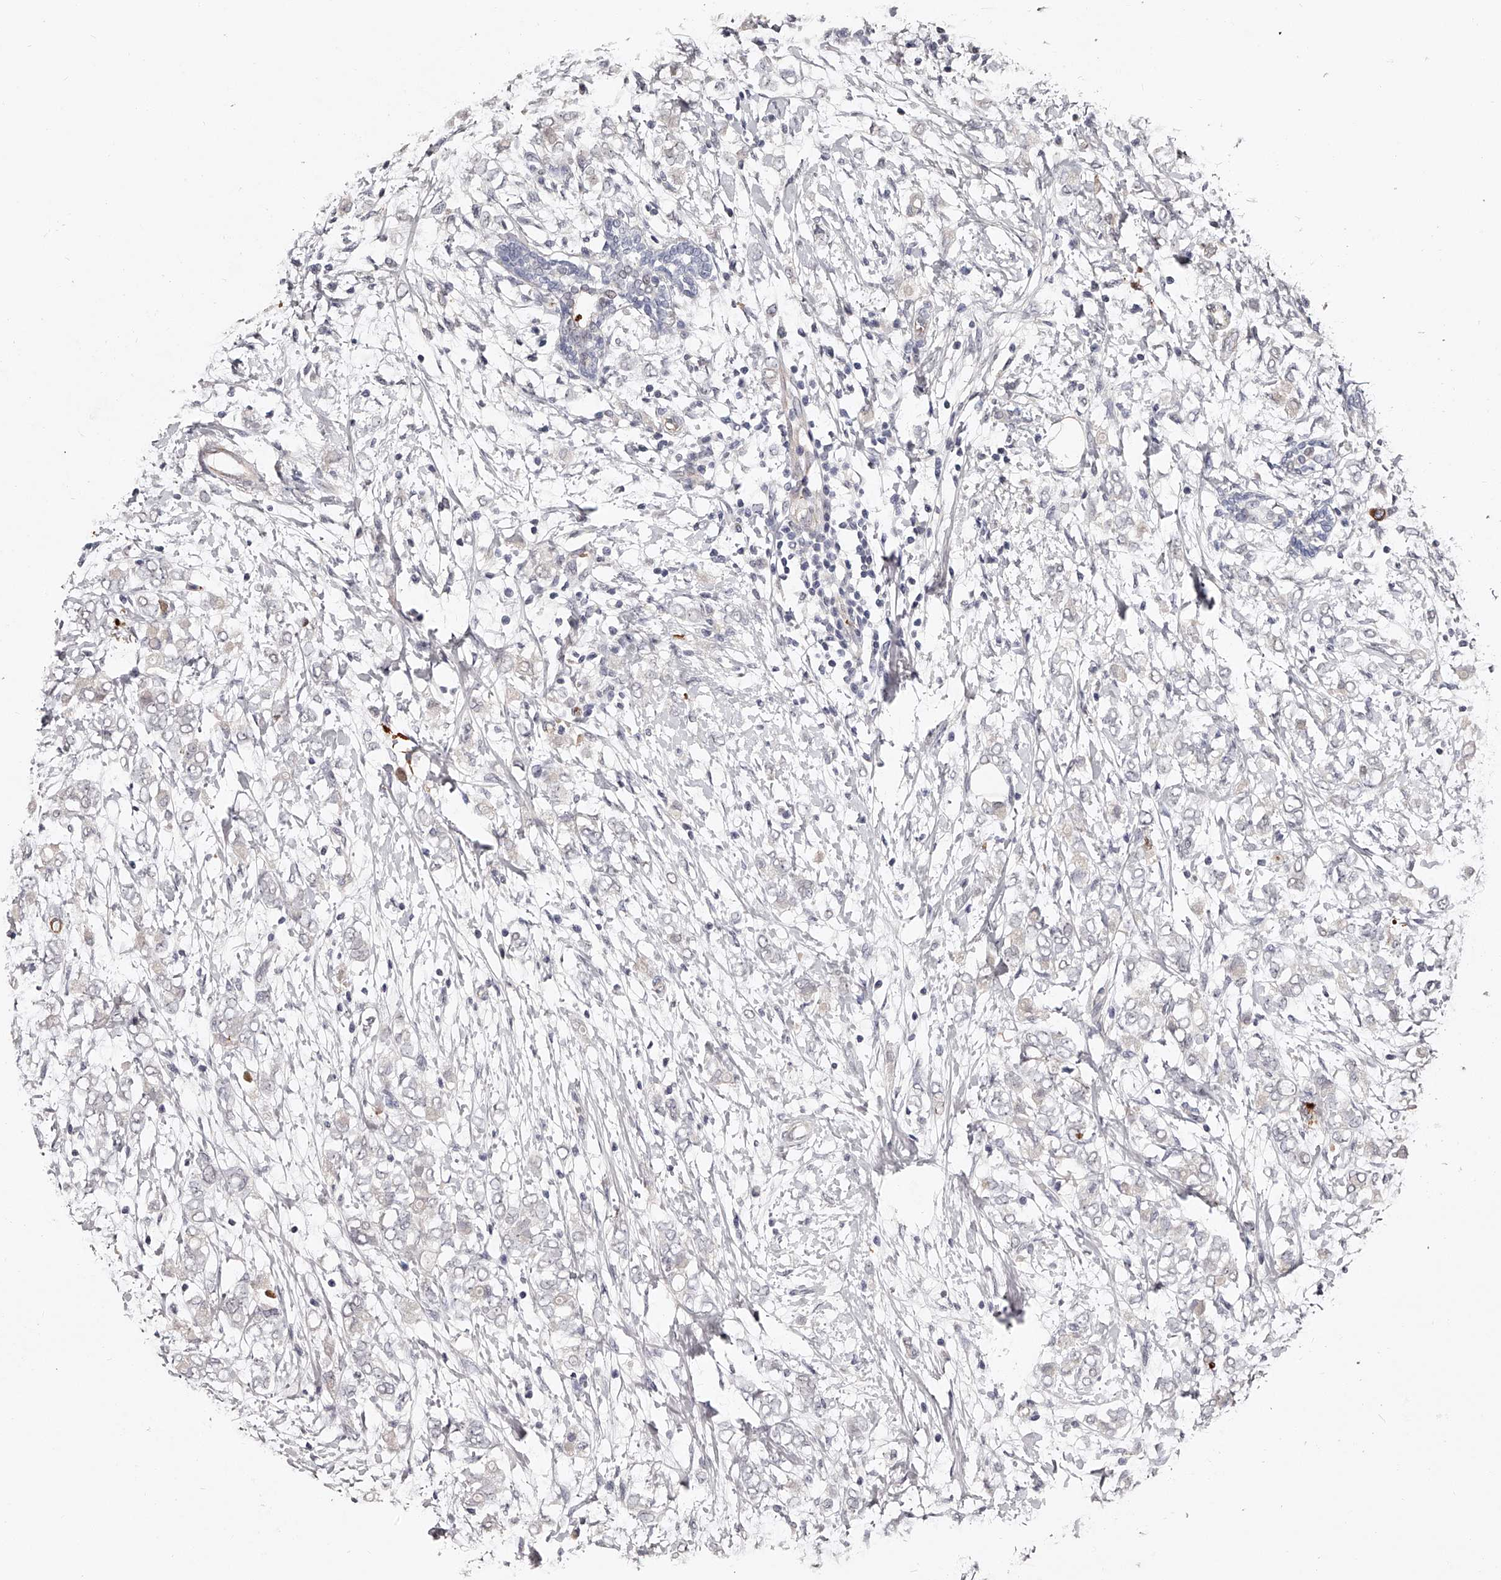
{"staining": {"intensity": "negative", "quantity": "none", "location": "none"}, "tissue": "breast cancer", "cell_type": "Tumor cells", "image_type": "cancer", "snomed": [{"axis": "morphology", "description": "Normal tissue, NOS"}, {"axis": "morphology", "description": "Lobular carcinoma"}, {"axis": "topography", "description": "Breast"}], "caption": "Lobular carcinoma (breast) was stained to show a protein in brown. There is no significant positivity in tumor cells.", "gene": "URGCP", "patient": {"sex": "female", "age": 47}}